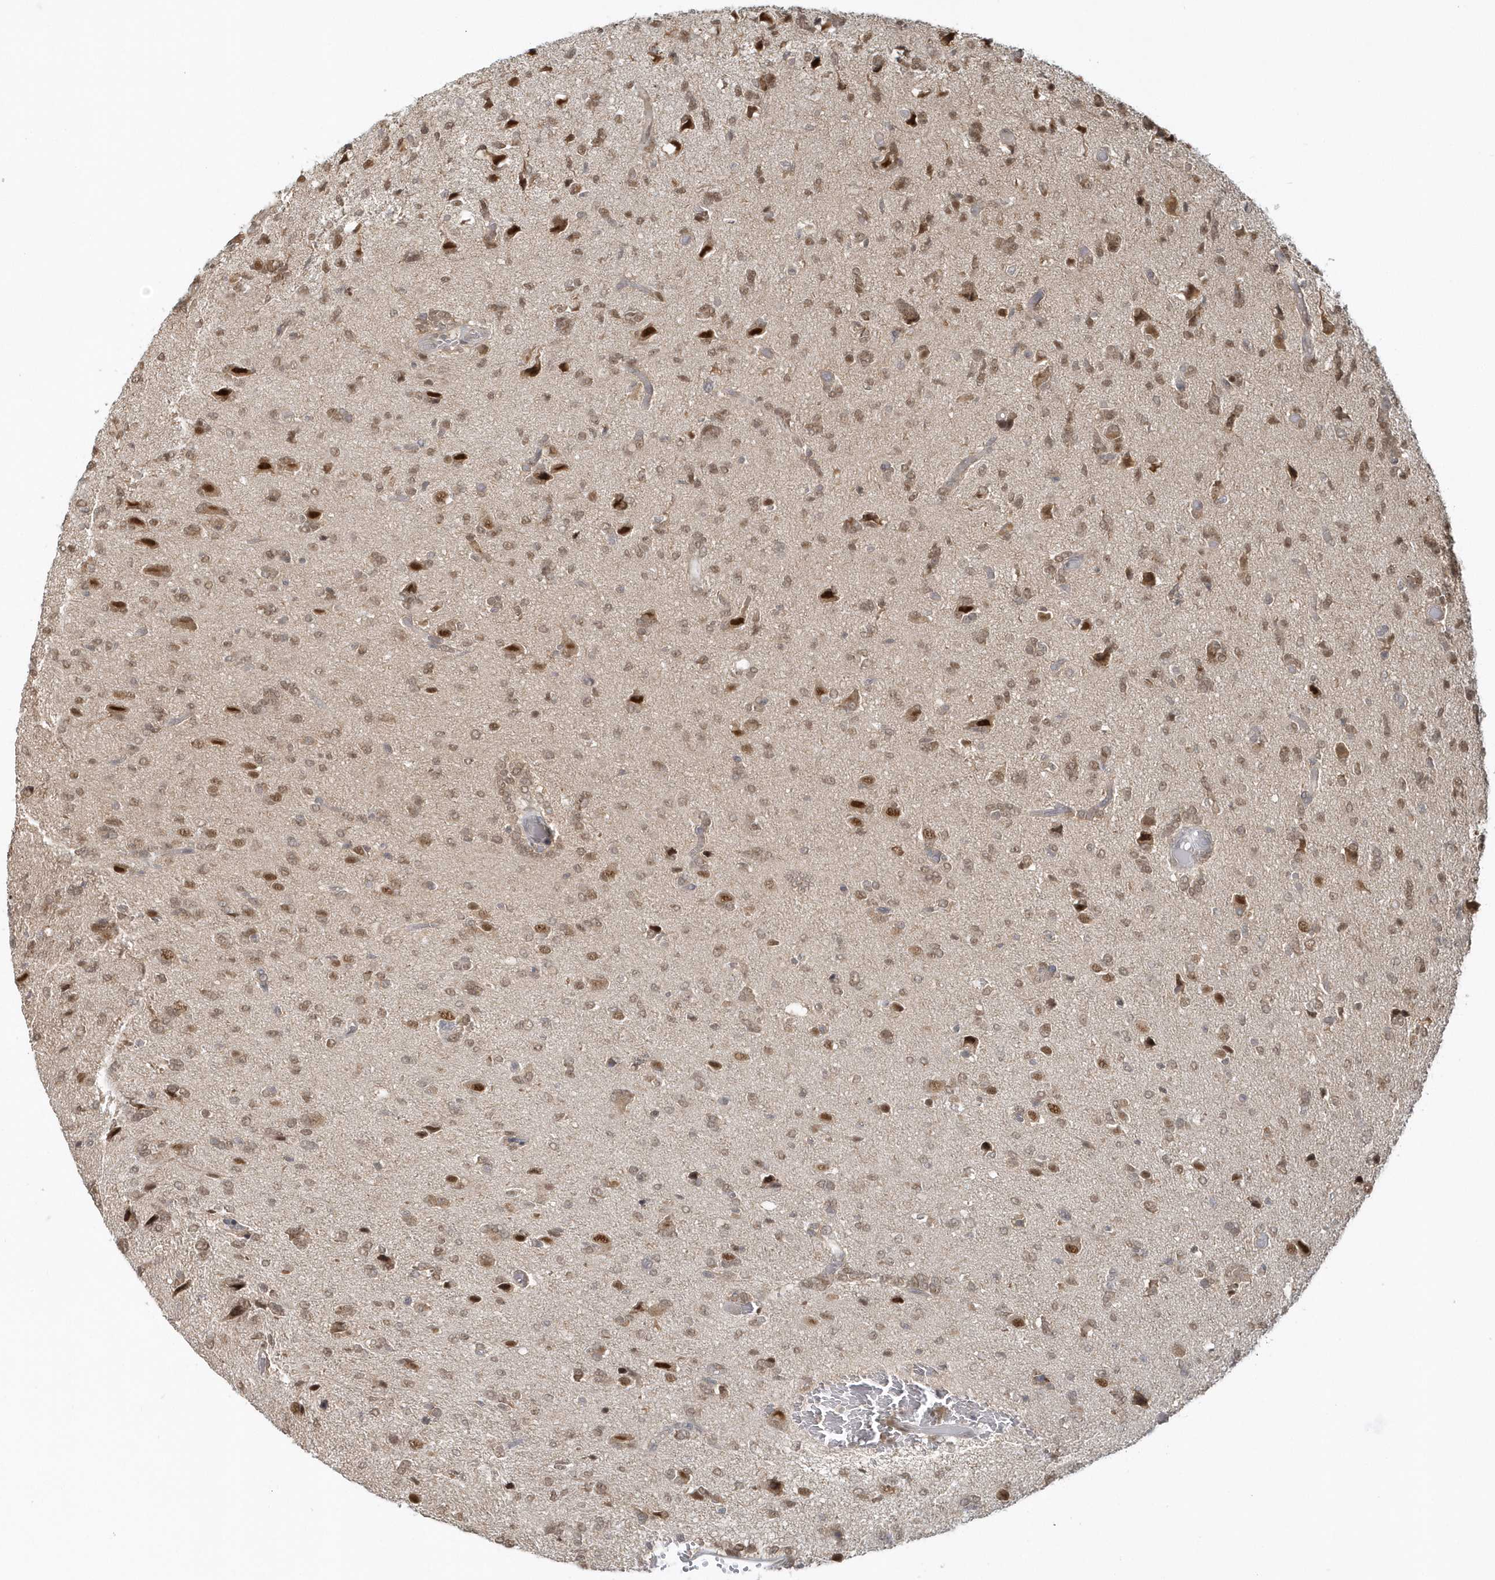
{"staining": {"intensity": "moderate", "quantity": ">75%", "location": "nuclear"}, "tissue": "glioma", "cell_type": "Tumor cells", "image_type": "cancer", "snomed": [{"axis": "morphology", "description": "Glioma, malignant, High grade"}, {"axis": "topography", "description": "Brain"}], "caption": "This photomicrograph demonstrates immunohistochemistry staining of human malignant high-grade glioma, with medium moderate nuclear staining in approximately >75% of tumor cells.", "gene": "PSMD6", "patient": {"sex": "female", "age": 59}}